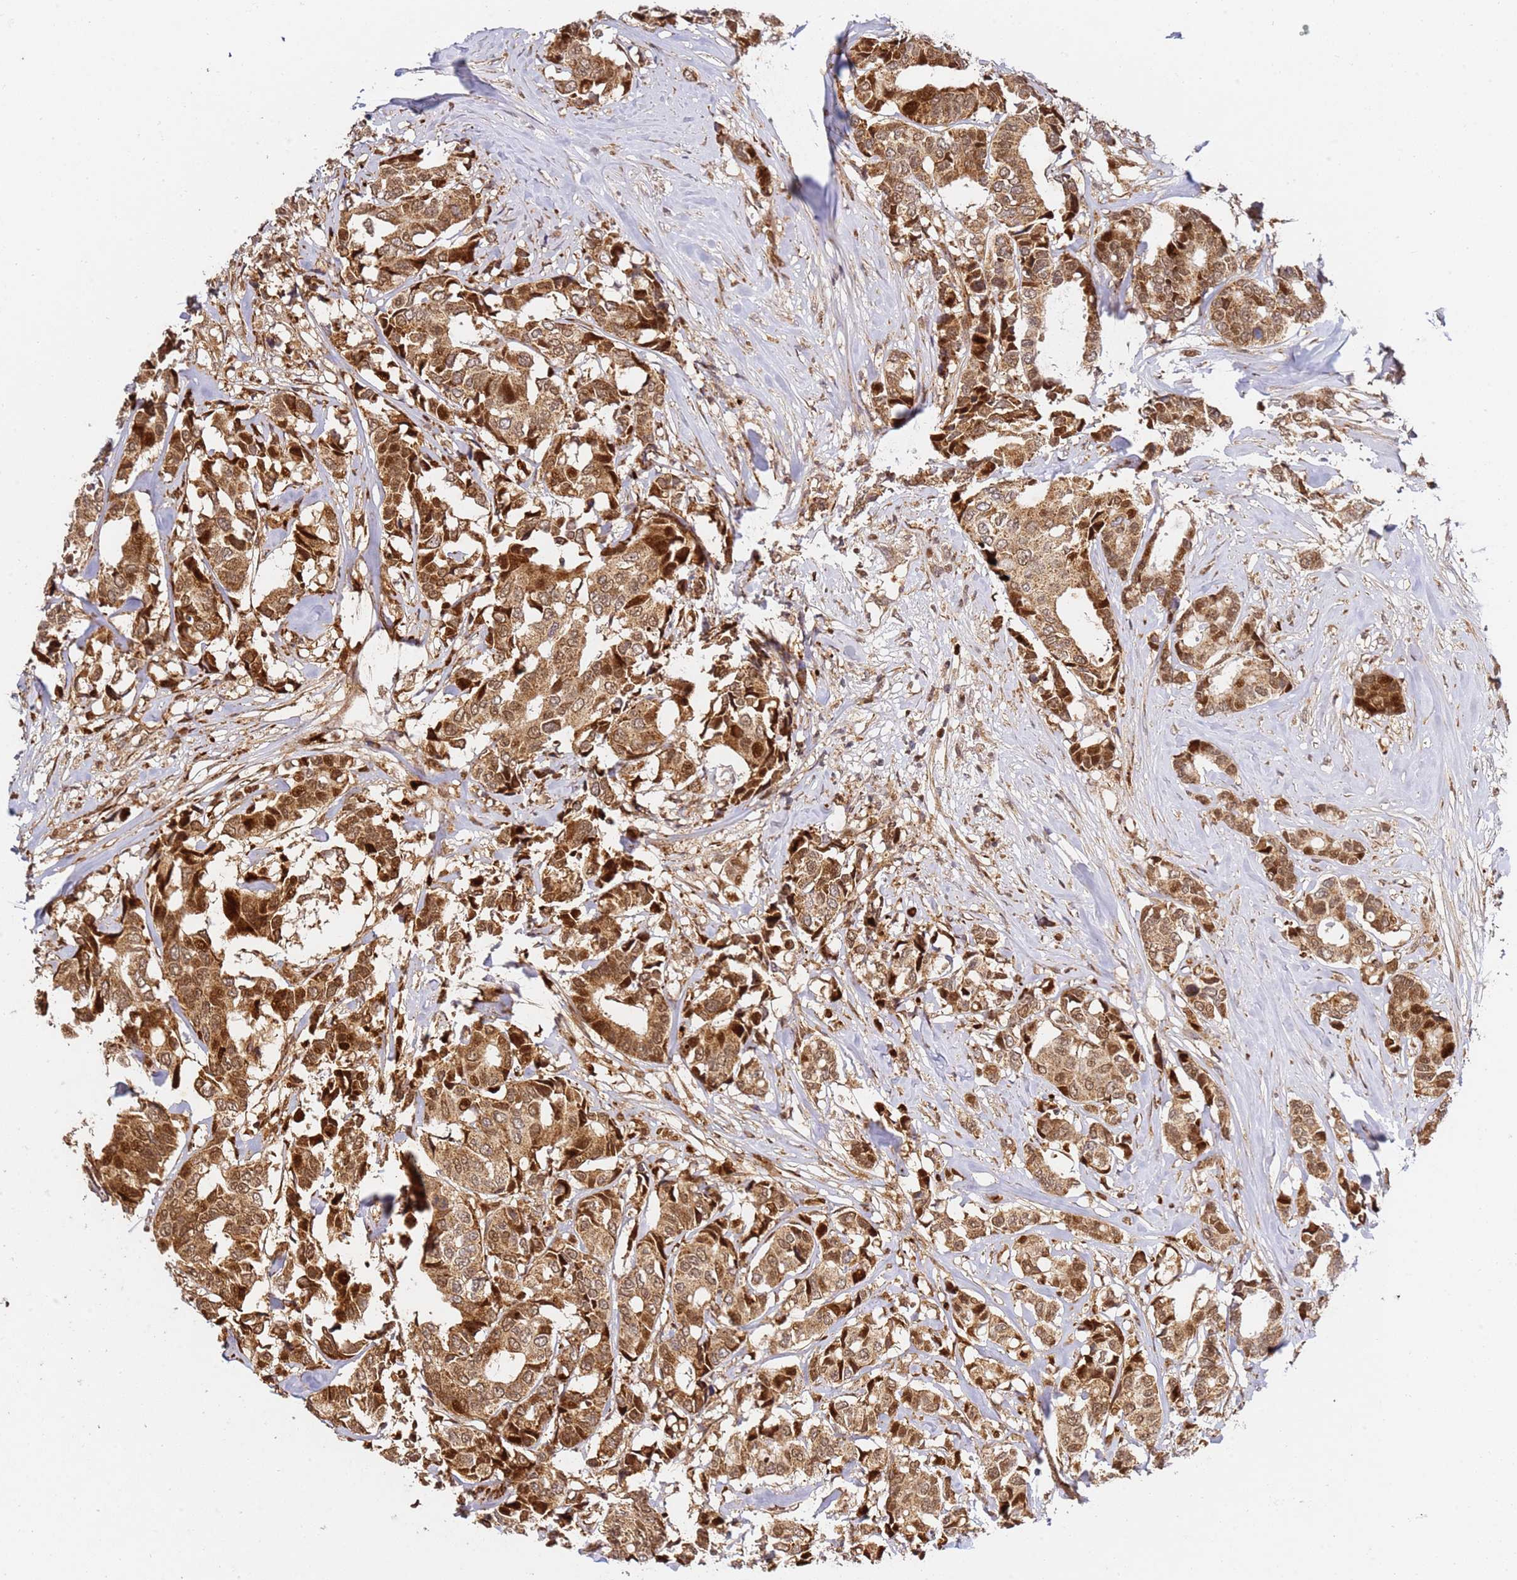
{"staining": {"intensity": "moderate", "quantity": ">75%", "location": "cytoplasmic/membranous,nuclear"}, "tissue": "breast cancer", "cell_type": "Tumor cells", "image_type": "cancer", "snomed": [{"axis": "morphology", "description": "Duct carcinoma"}, {"axis": "topography", "description": "Breast"}], "caption": "Tumor cells display moderate cytoplasmic/membranous and nuclear positivity in approximately >75% of cells in intraductal carcinoma (breast). (Stains: DAB in brown, nuclei in blue, Microscopy: brightfield microscopy at high magnification).", "gene": "SMOX", "patient": {"sex": "female", "age": 87}}